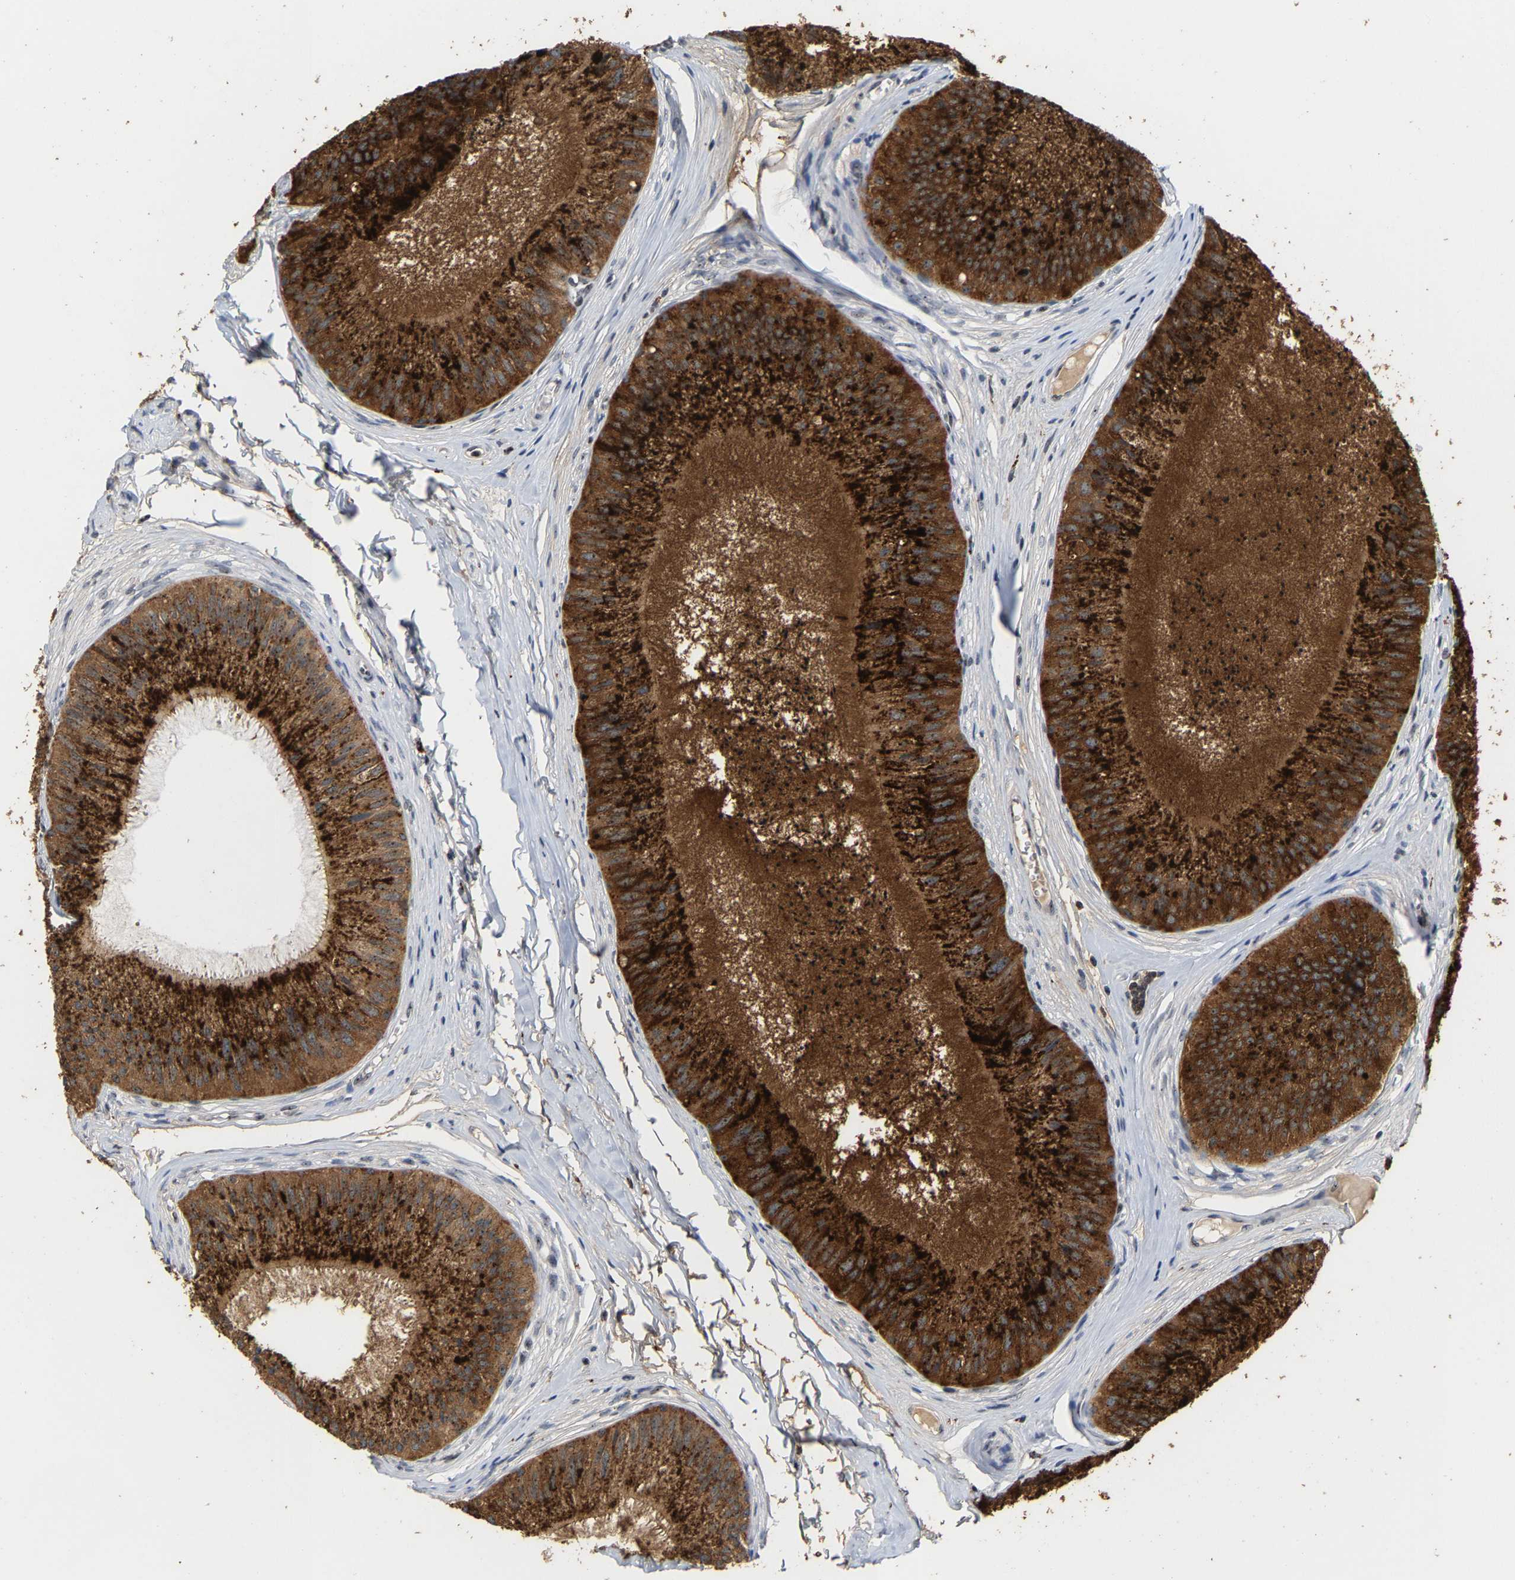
{"staining": {"intensity": "strong", "quantity": ">75%", "location": "cytoplasmic/membranous,nuclear"}, "tissue": "epididymis", "cell_type": "Glandular cells", "image_type": "normal", "snomed": [{"axis": "morphology", "description": "Normal tissue, NOS"}, {"axis": "topography", "description": "Epididymis"}], "caption": "Protein expression by IHC shows strong cytoplasmic/membranous,nuclear staining in approximately >75% of glandular cells in benign epididymis.", "gene": "NOP58", "patient": {"sex": "male", "age": 31}}